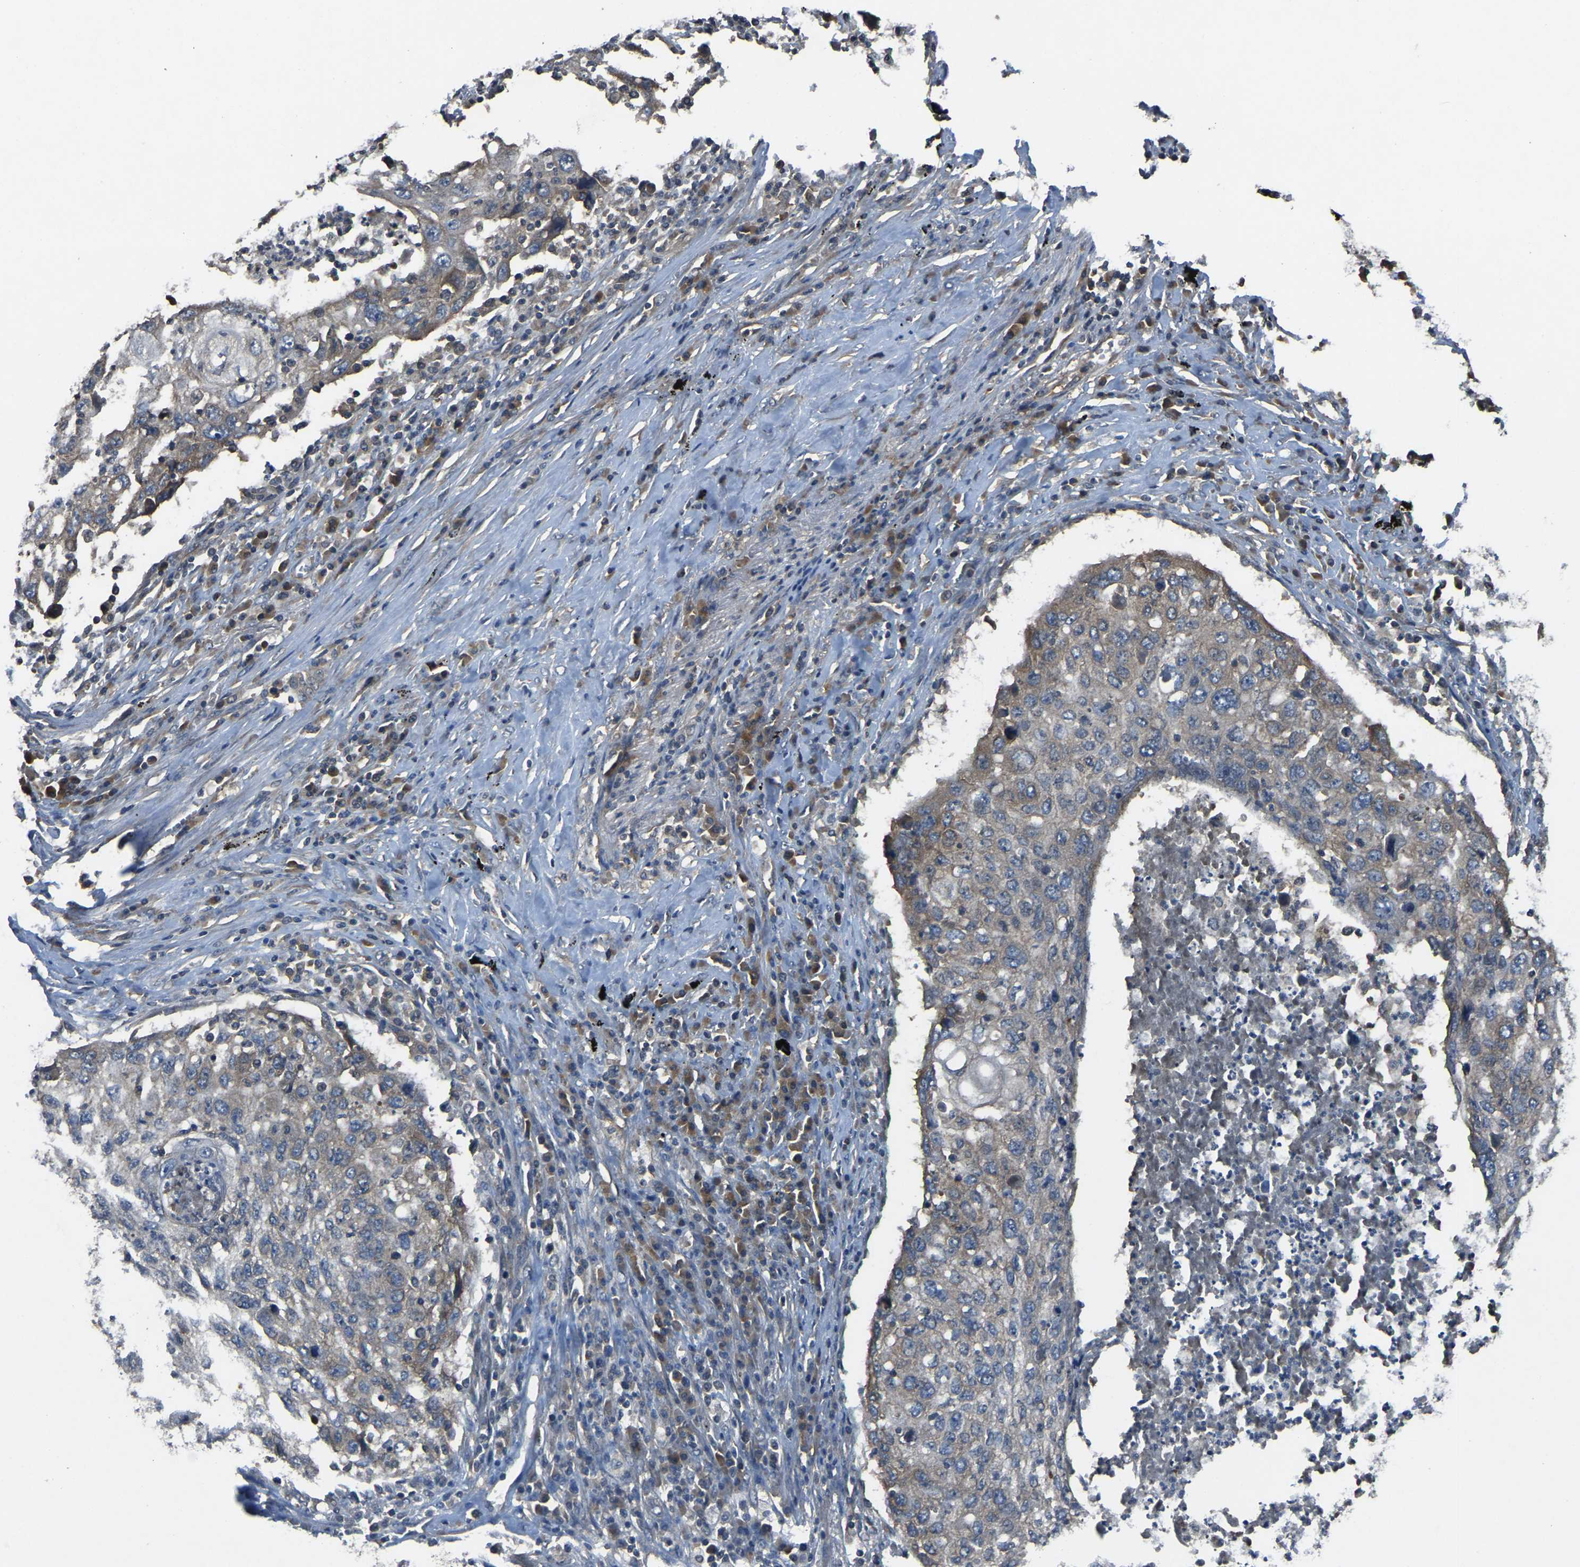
{"staining": {"intensity": "moderate", "quantity": "<25%", "location": "cytoplasmic/membranous"}, "tissue": "lung cancer", "cell_type": "Tumor cells", "image_type": "cancer", "snomed": [{"axis": "morphology", "description": "Squamous cell carcinoma, NOS"}, {"axis": "topography", "description": "Lung"}], "caption": "The immunohistochemical stain shows moderate cytoplasmic/membranous staining in tumor cells of lung squamous cell carcinoma tissue. (Stains: DAB (3,3'-diaminobenzidine) in brown, nuclei in blue, Microscopy: brightfield microscopy at high magnification).", "gene": "AIMP1", "patient": {"sex": "female", "age": 63}}